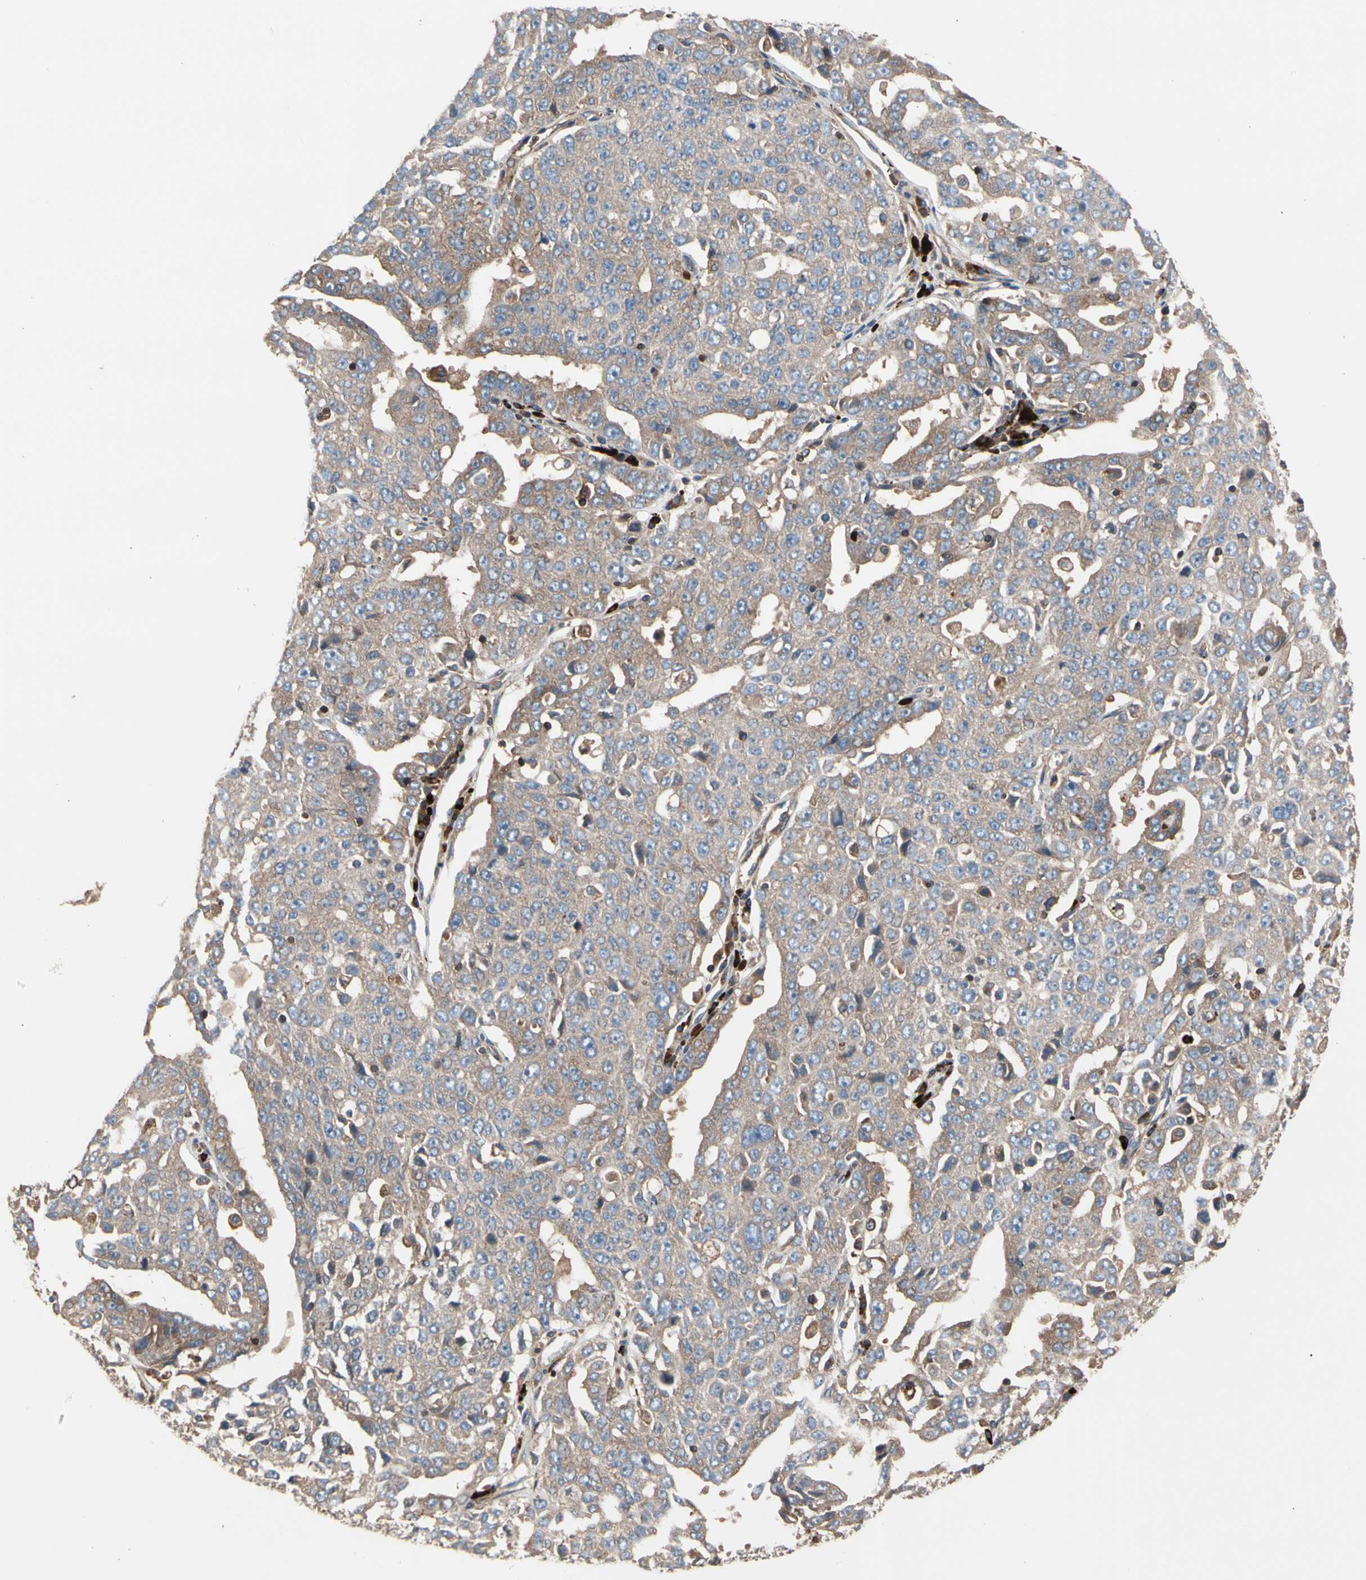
{"staining": {"intensity": "moderate", "quantity": ">75%", "location": "cytoplasmic/membranous"}, "tissue": "ovarian cancer", "cell_type": "Tumor cells", "image_type": "cancer", "snomed": [{"axis": "morphology", "description": "Carcinoma, endometroid"}, {"axis": "topography", "description": "Ovary"}], "caption": "IHC micrograph of ovarian endometroid carcinoma stained for a protein (brown), which exhibits medium levels of moderate cytoplasmic/membranous staining in about >75% of tumor cells.", "gene": "ROCK1", "patient": {"sex": "female", "age": 62}}